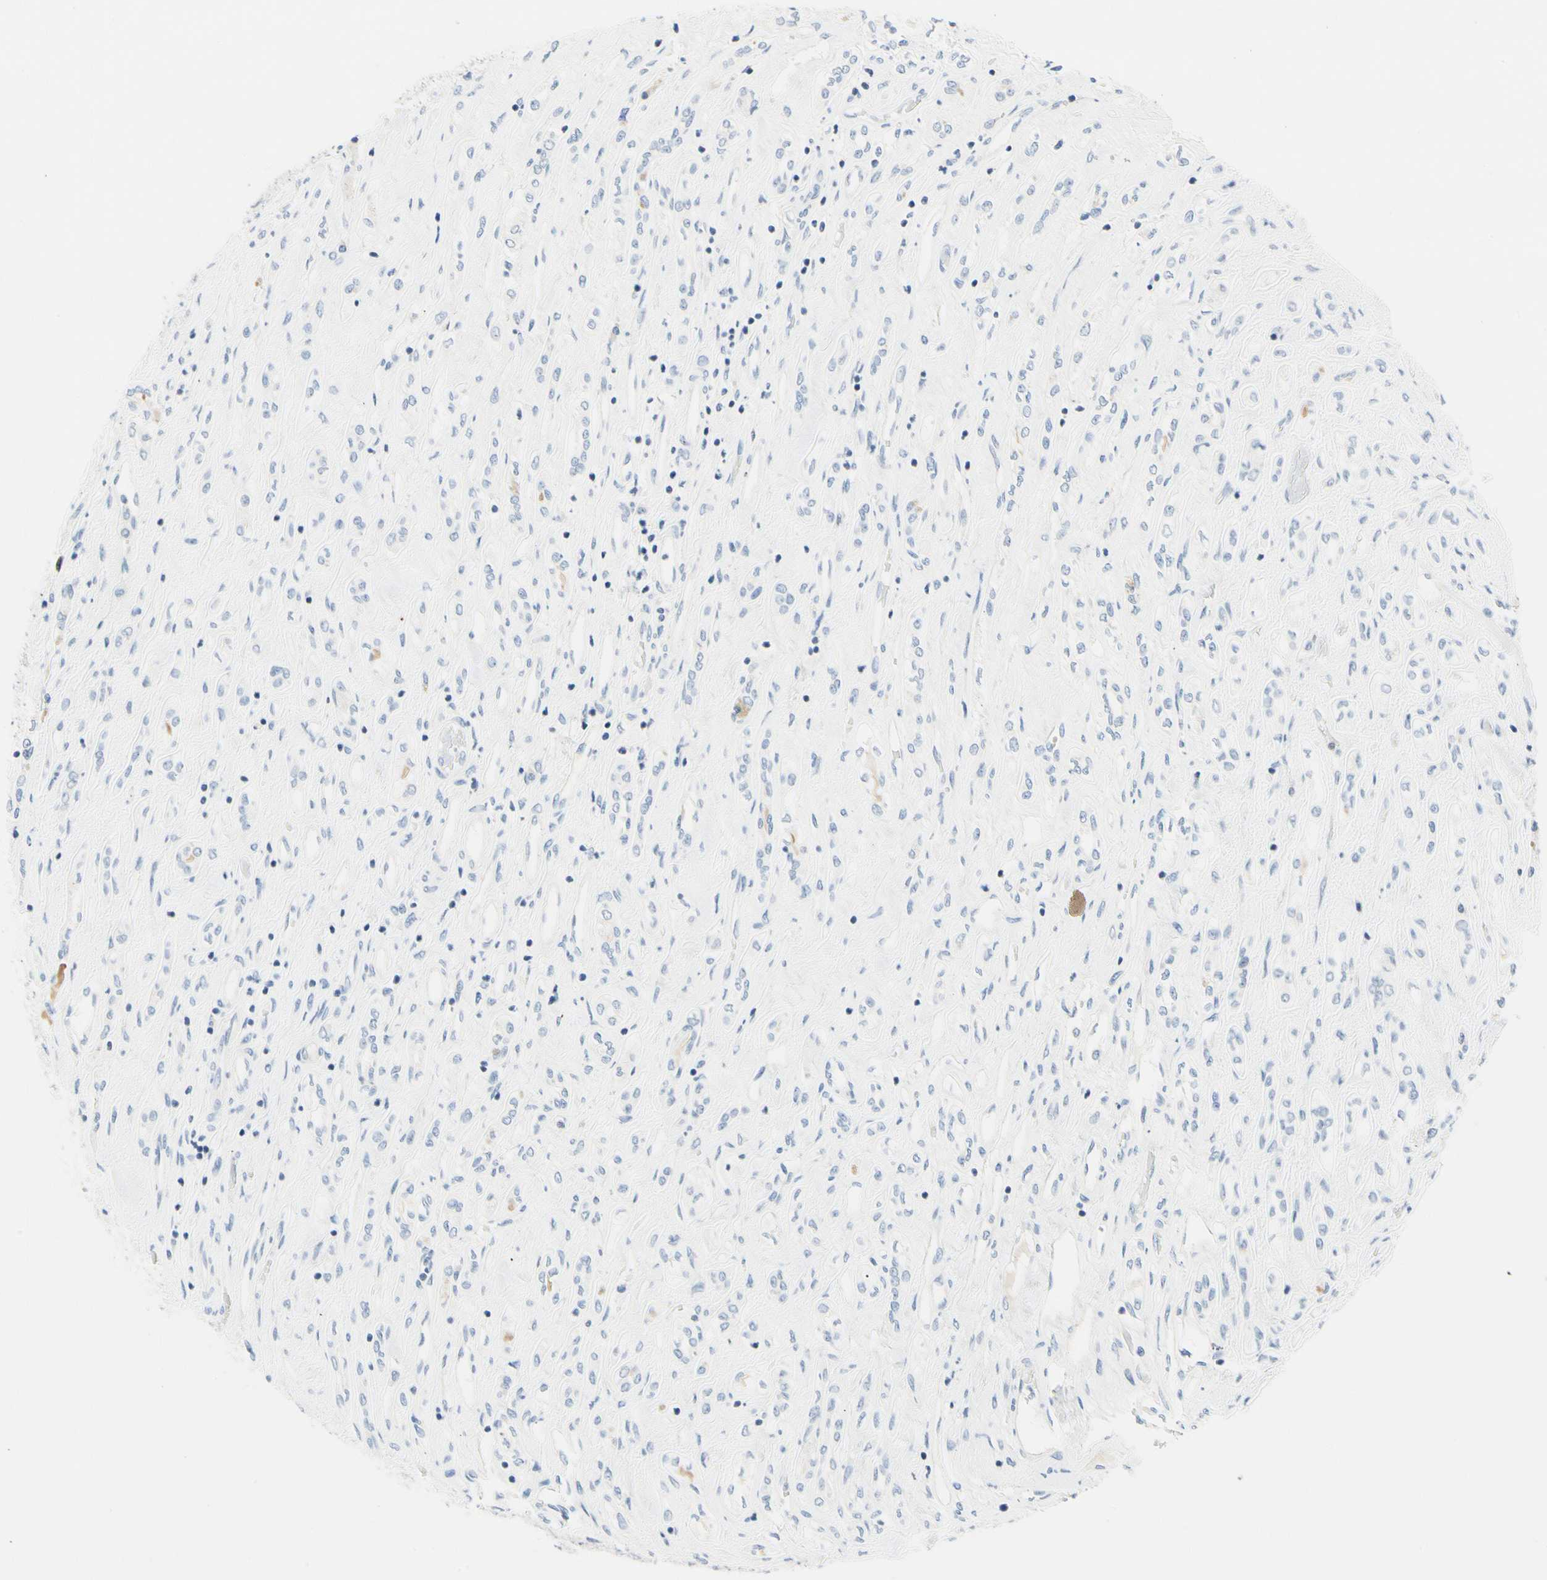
{"staining": {"intensity": "negative", "quantity": "none", "location": "none"}, "tissue": "renal cancer", "cell_type": "Tumor cells", "image_type": "cancer", "snomed": [{"axis": "morphology", "description": "Adenocarcinoma, NOS"}, {"axis": "topography", "description": "Kidney"}], "caption": "A high-resolution photomicrograph shows immunohistochemistry (IHC) staining of renal cancer, which demonstrates no significant staining in tumor cells.", "gene": "NFATC2", "patient": {"sex": "female", "age": 70}}